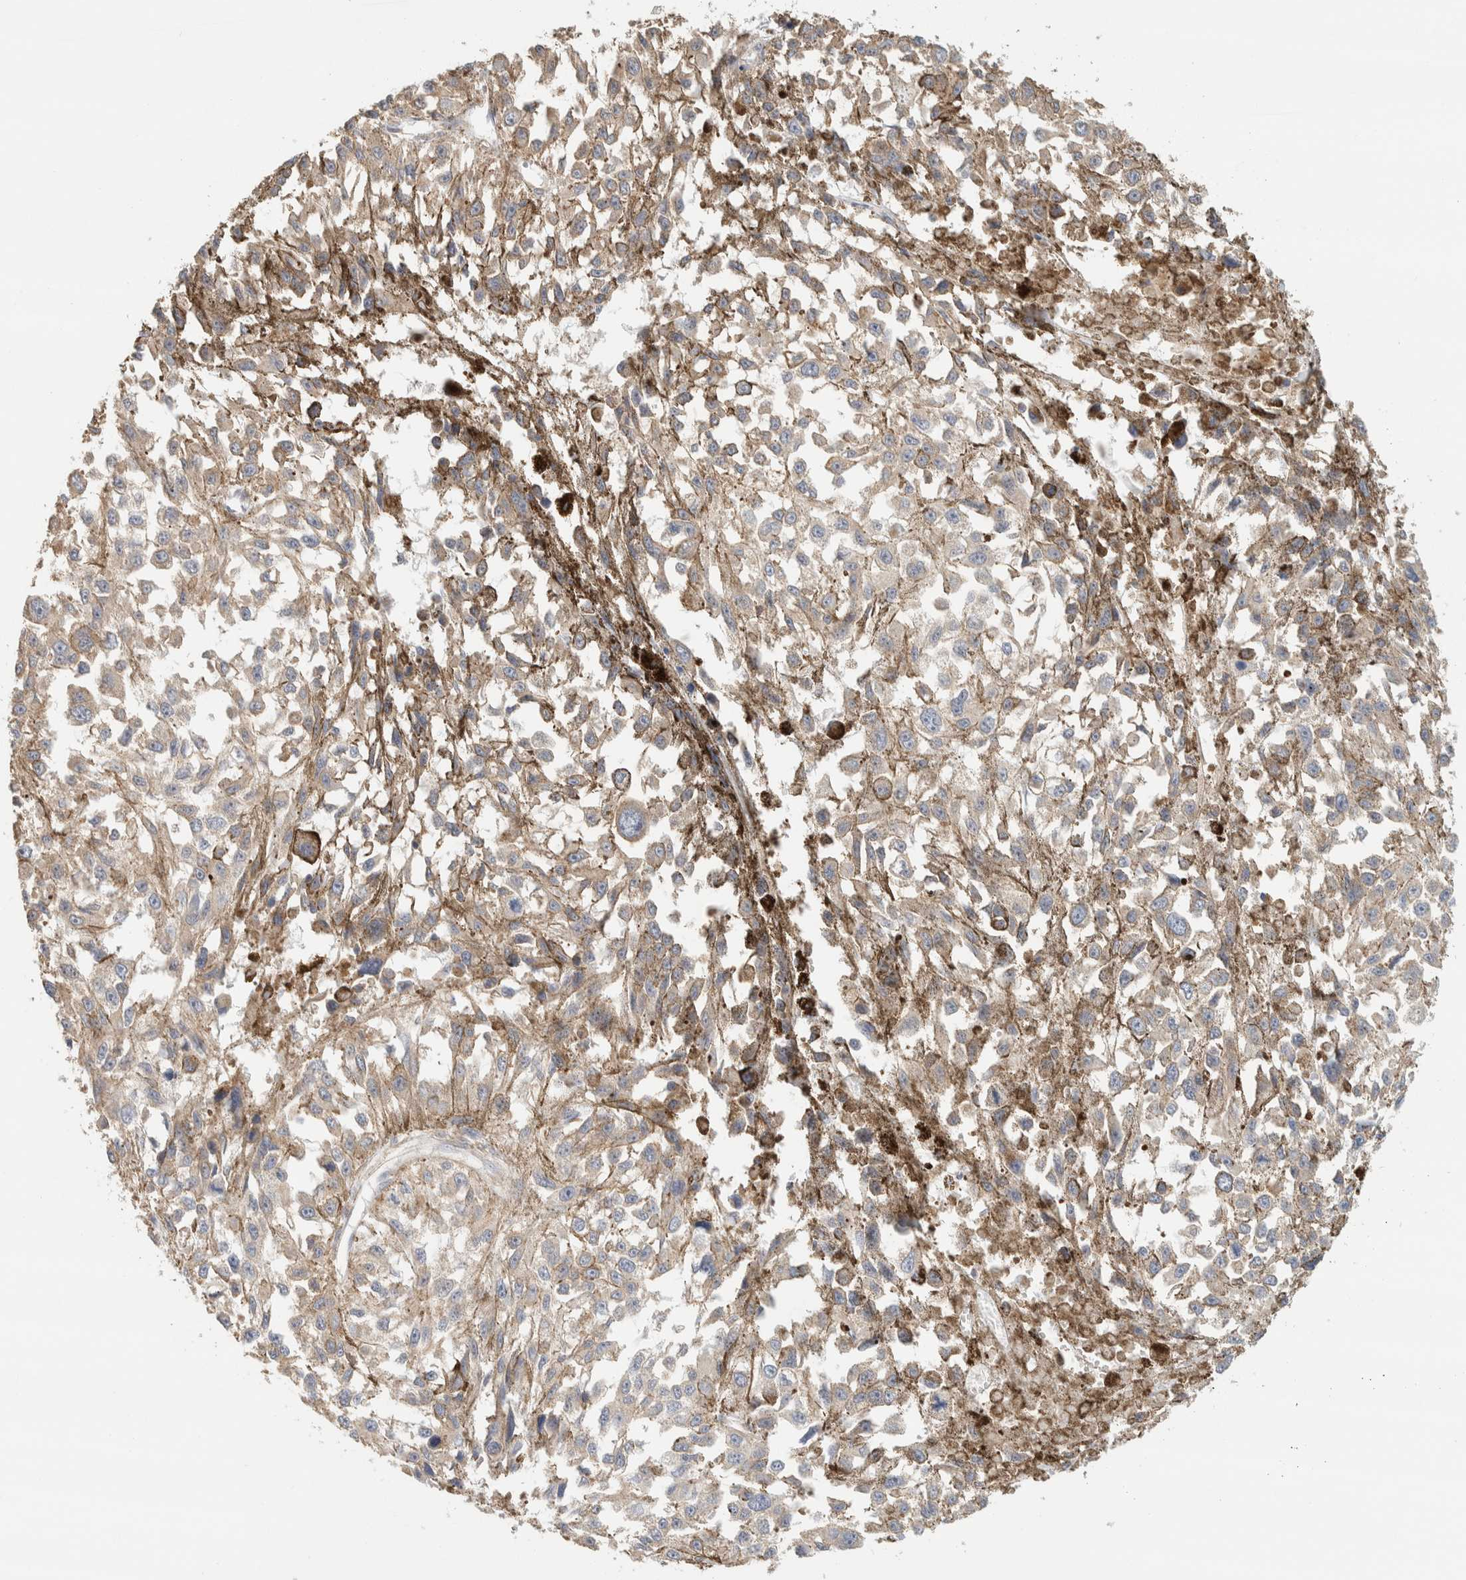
{"staining": {"intensity": "weak", "quantity": "25%-75%", "location": "cytoplasmic/membranous"}, "tissue": "melanoma", "cell_type": "Tumor cells", "image_type": "cancer", "snomed": [{"axis": "morphology", "description": "Malignant melanoma, Metastatic site"}, {"axis": "topography", "description": "Lymph node"}], "caption": "Immunohistochemical staining of human malignant melanoma (metastatic site) displays low levels of weak cytoplasmic/membranous protein expression in about 25%-75% of tumor cells.", "gene": "TBC1D8B", "patient": {"sex": "male", "age": 59}}